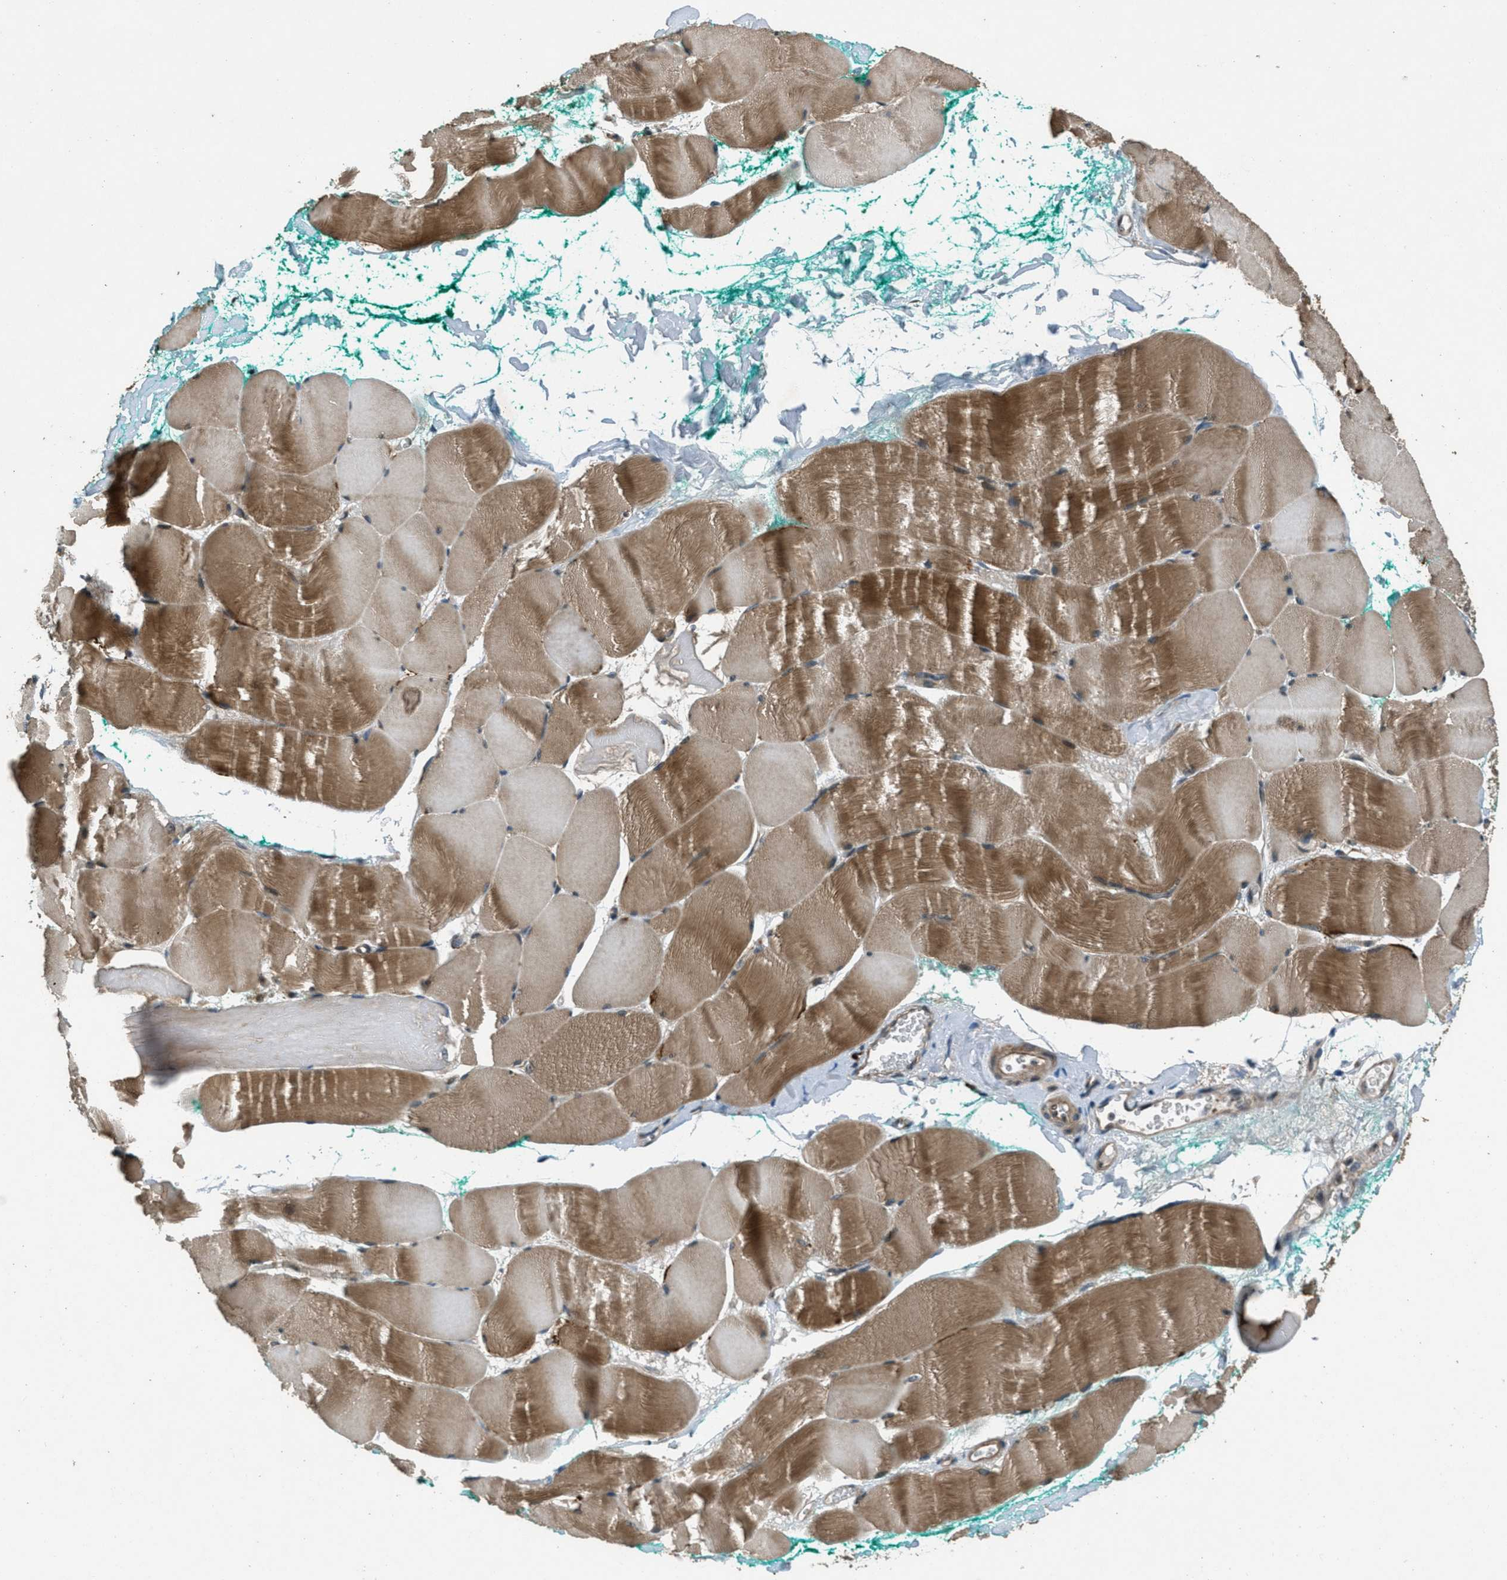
{"staining": {"intensity": "moderate", "quantity": ">75%", "location": "cytoplasmic/membranous"}, "tissue": "skeletal muscle", "cell_type": "Myocytes", "image_type": "normal", "snomed": [{"axis": "morphology", "description": "Normal tissue, NOS"}, {"axis": "morphology", "description": "Squamous cell carcinoma, NOS"}, {"axis": "topography", "description": "Skeletal muscle"}], "caption": "An IHC histopathology image of normal tissue is shown. Protein staining in brown labels moderate cytoplasmic/membranous positivity in skeletal muscle within myocytes.", "gene": "EPSTI1", "patient": {"sex": "male", "age": 51}}